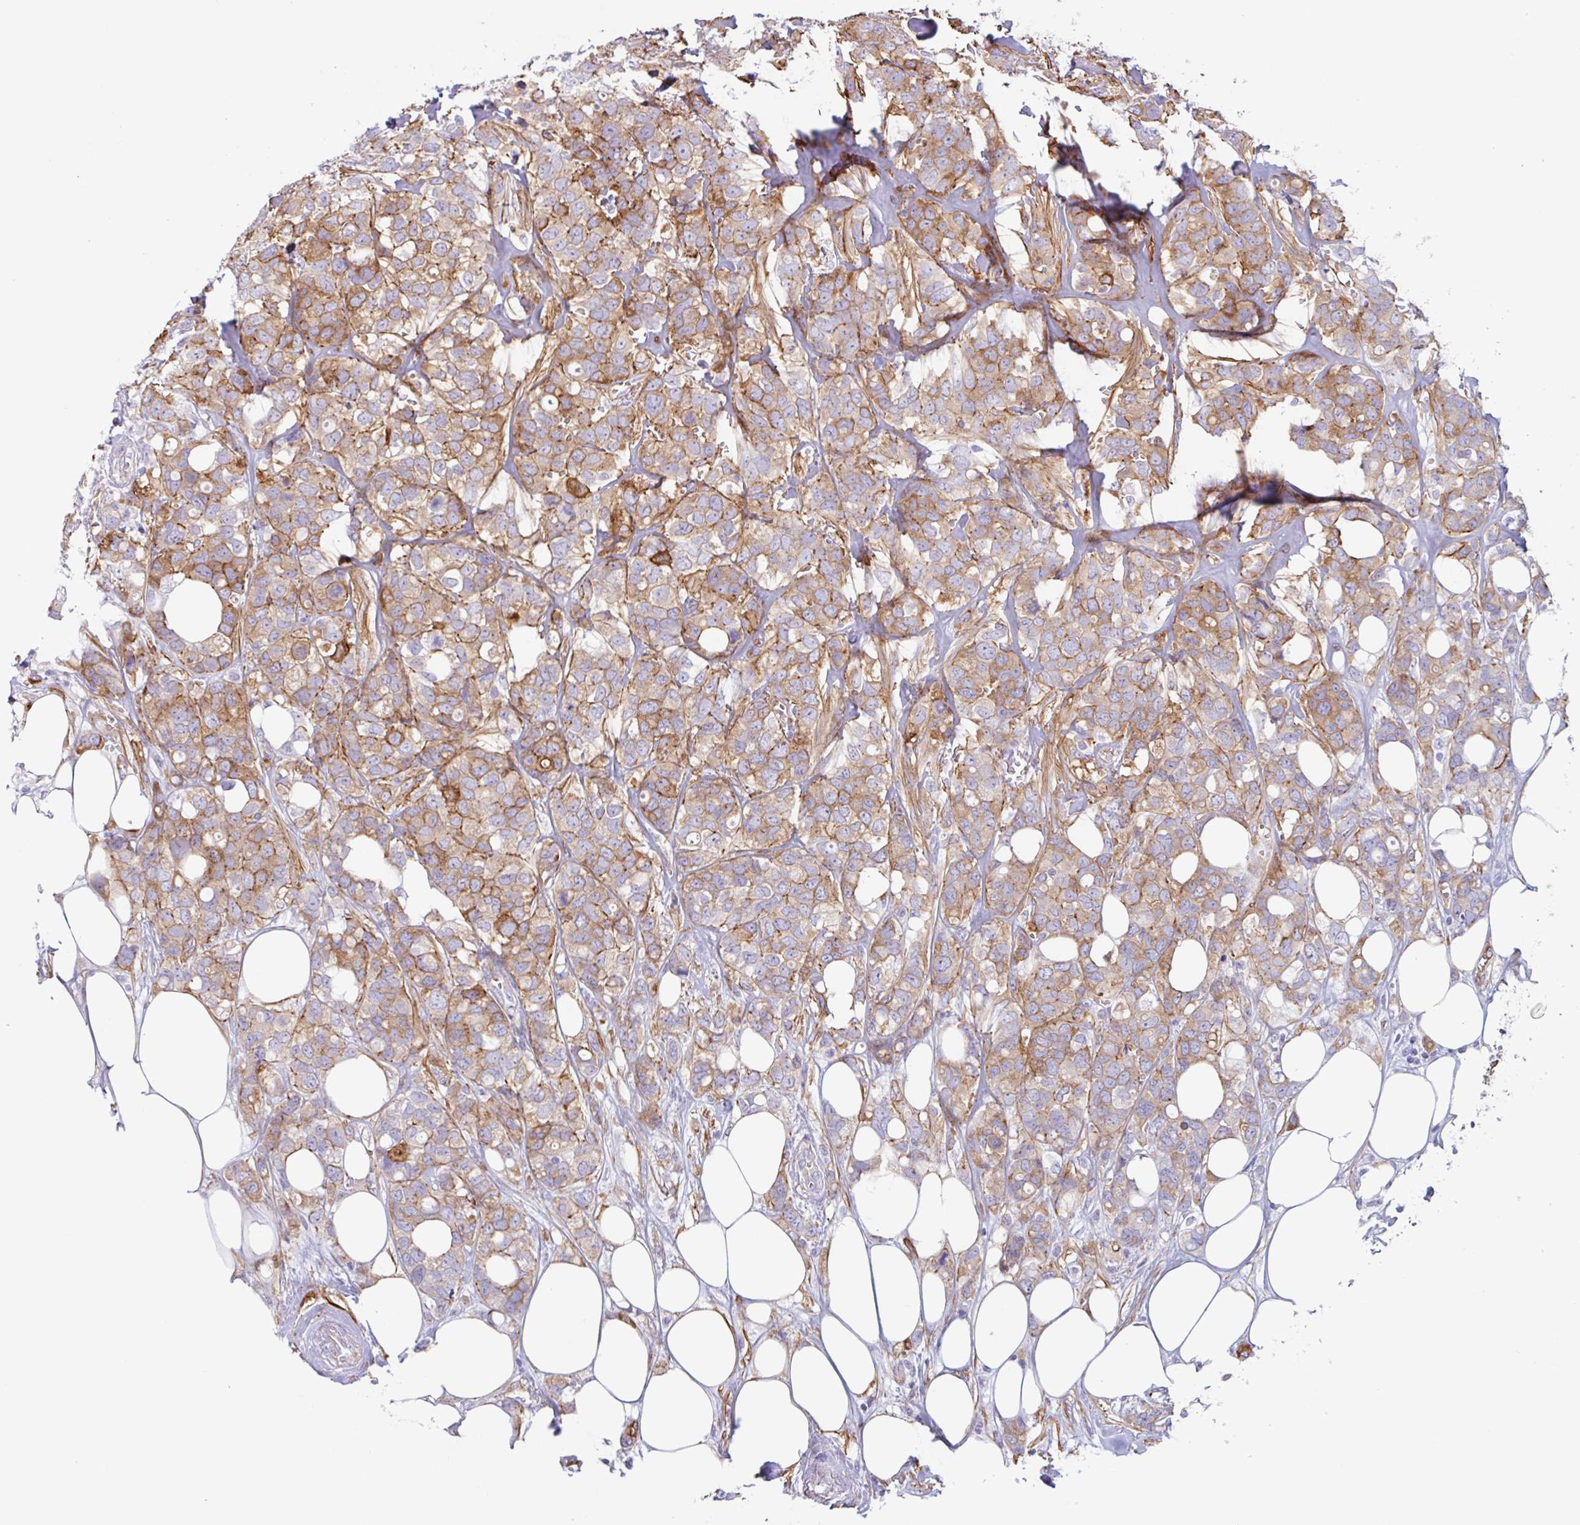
{"staining": {"intensity": "moderate", "quantity": ">75%", "location": "cytoplasmic/membranous"}, "tissue": "breast cancer", "cell_type": "Tumor cells", "image_type": "cancer", "snomed": [{"axis": "morphology", "description": "Lobular carcinoma"}, {"axis": "topography", "description": "Breast"}], "caption": "About >75% of tumor cells in human breast lobular carcinoma display moderate cytoplasmic/membranous protein staining as visualized by brown immunohistochemical staining.", "gene": "MYH10", "patient": {"sex": "female", "age": 91}}